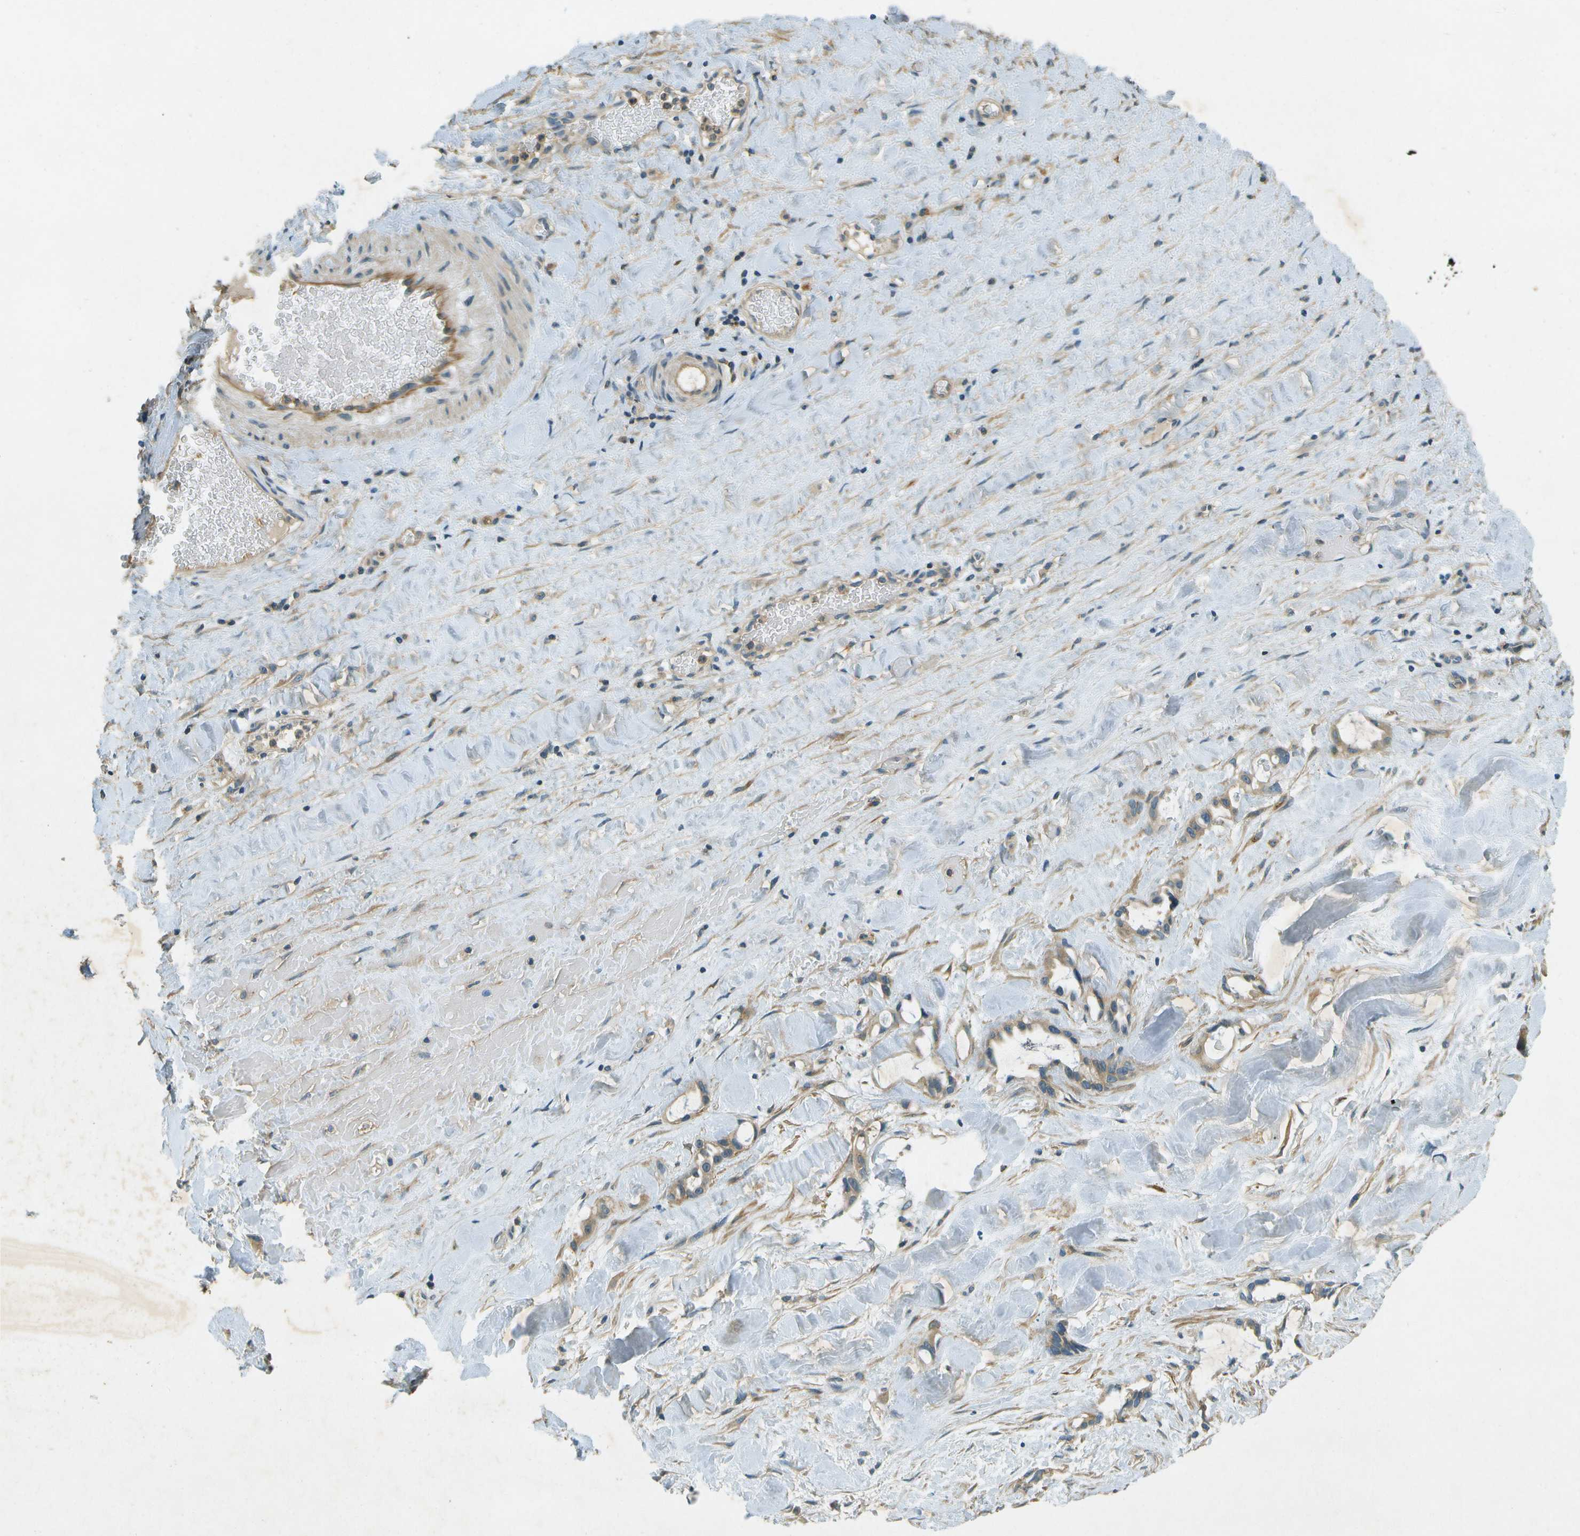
{"staining": {"intensity": "moderate", "quantity": "25%-75%", "location": "cytoplasmic/membranous"}, "tissue": "liver cancer", "cell_type": "Tumor cells", "image_type": "cancer", "snomed": [{"axis": "morphology", "description": "Cholangiocarcinoma"}, {"axis": "topography", "description": "Liver"}], "caption": "Human cholangiocarcinoma (liver) stained for a protein (brown) shows moderate cytoplasmic/membranous positive positivity in about 25%-75% of tumor cells.", "gene": "NUDT4", "patient": {"sex": "female", "age": 65}}